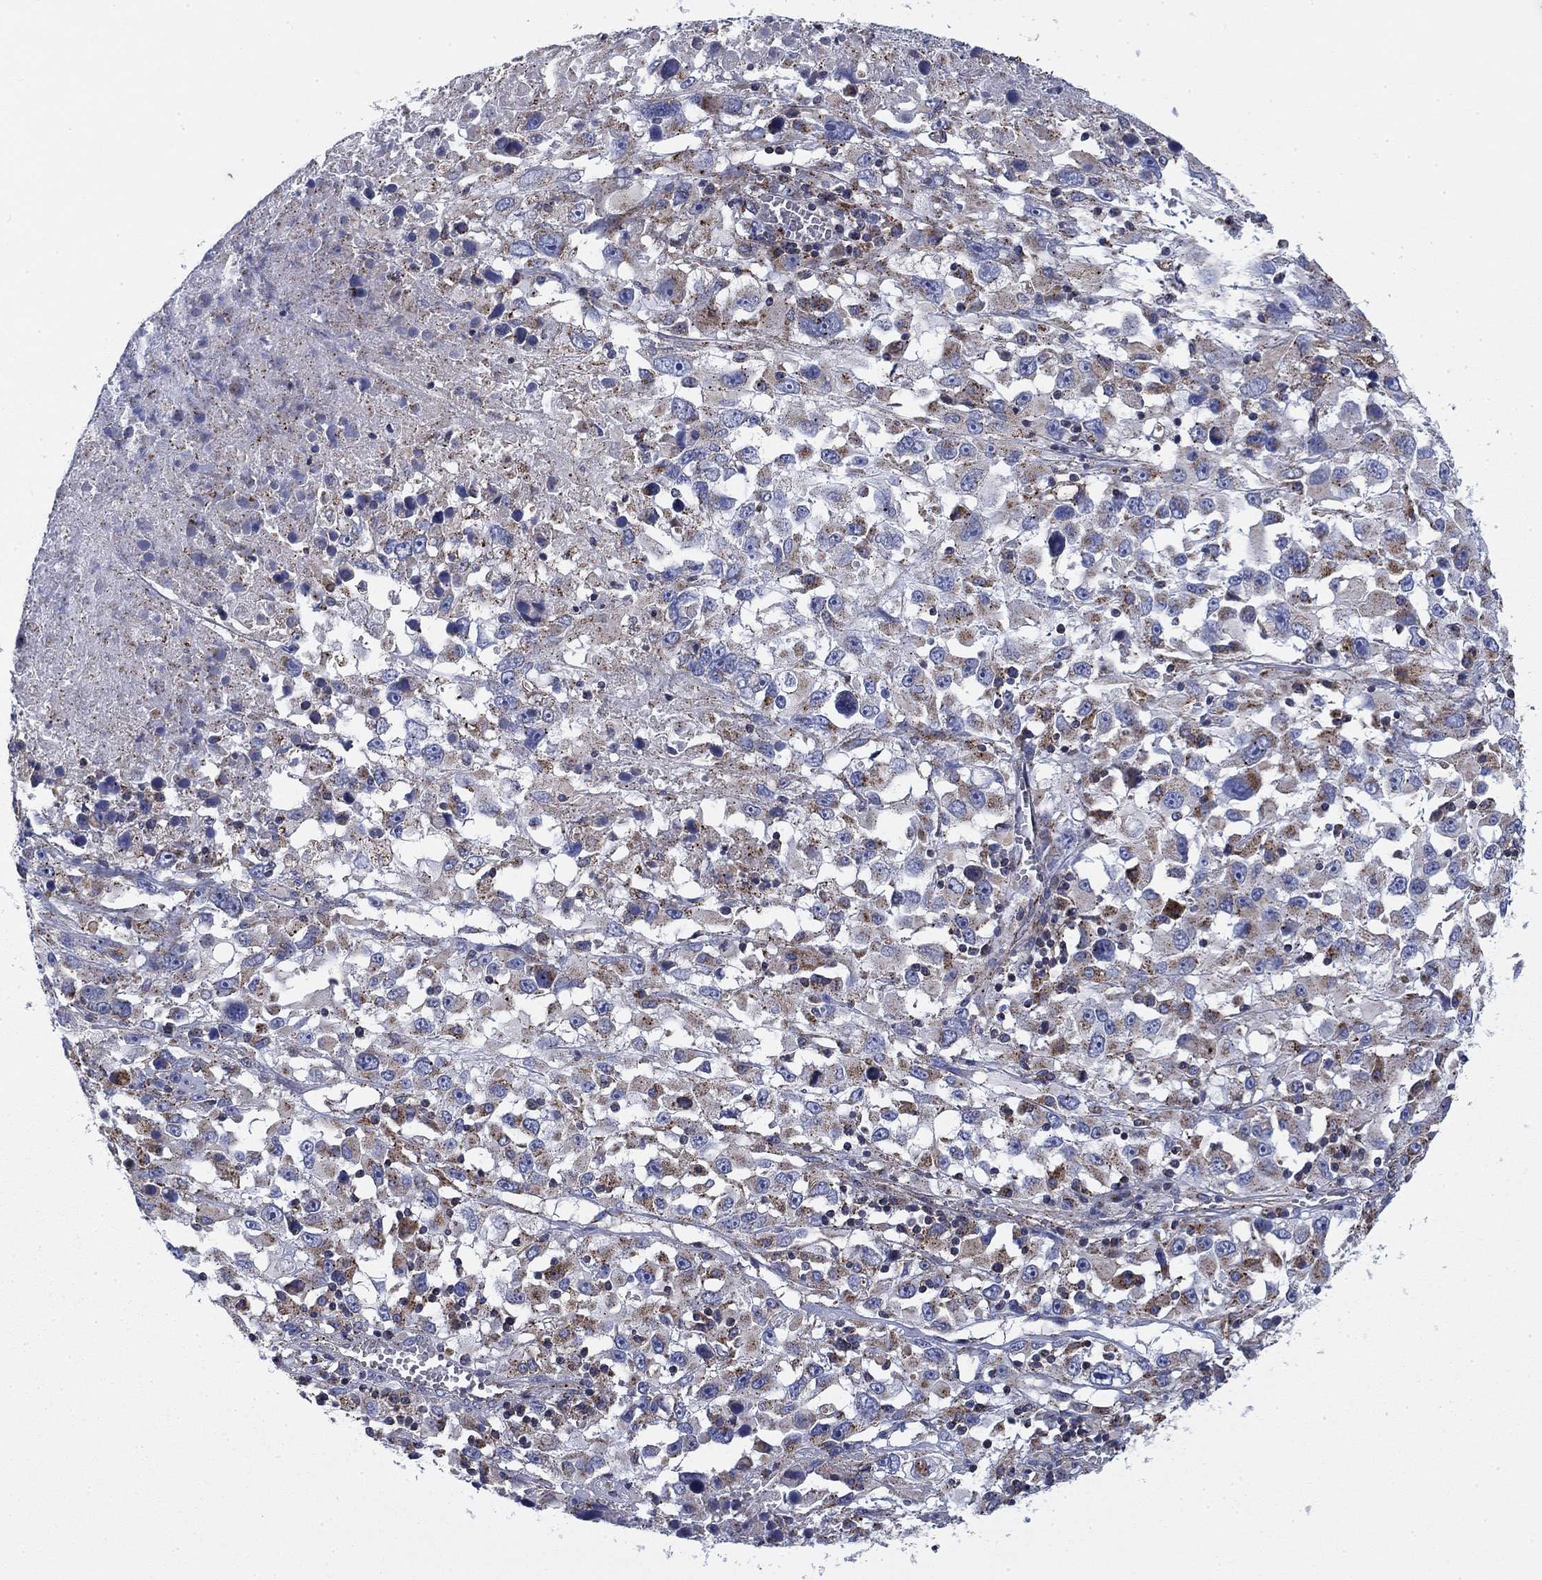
{"staining": {"intensity": "moderate", "quantity": "<25%", "location": "cytoplasmic/membranous"}, "tissue": "melanoma", "cell_type": "Tumor cells", "image_type": "cancer", "snomed": [{"axis": "morphology", "description": "Malignant melanoma, Metastatic site"}, {"axis": "topography", "description": "Soft tissue"}], "caption": "IHC of human malignant melanoma (metastatic site) demonstrates low levels of moderate cytoplasmic/membranous staining in about <25% of tumor cells. The staining is performed using DAB (3,3'-diaminobenzidine) brown chromogen to label protein expression. The nuclei are counter-stained blue using hematoxylin.", "gene": "NACAD", "patient": {"sex": "male", "age": 50}}